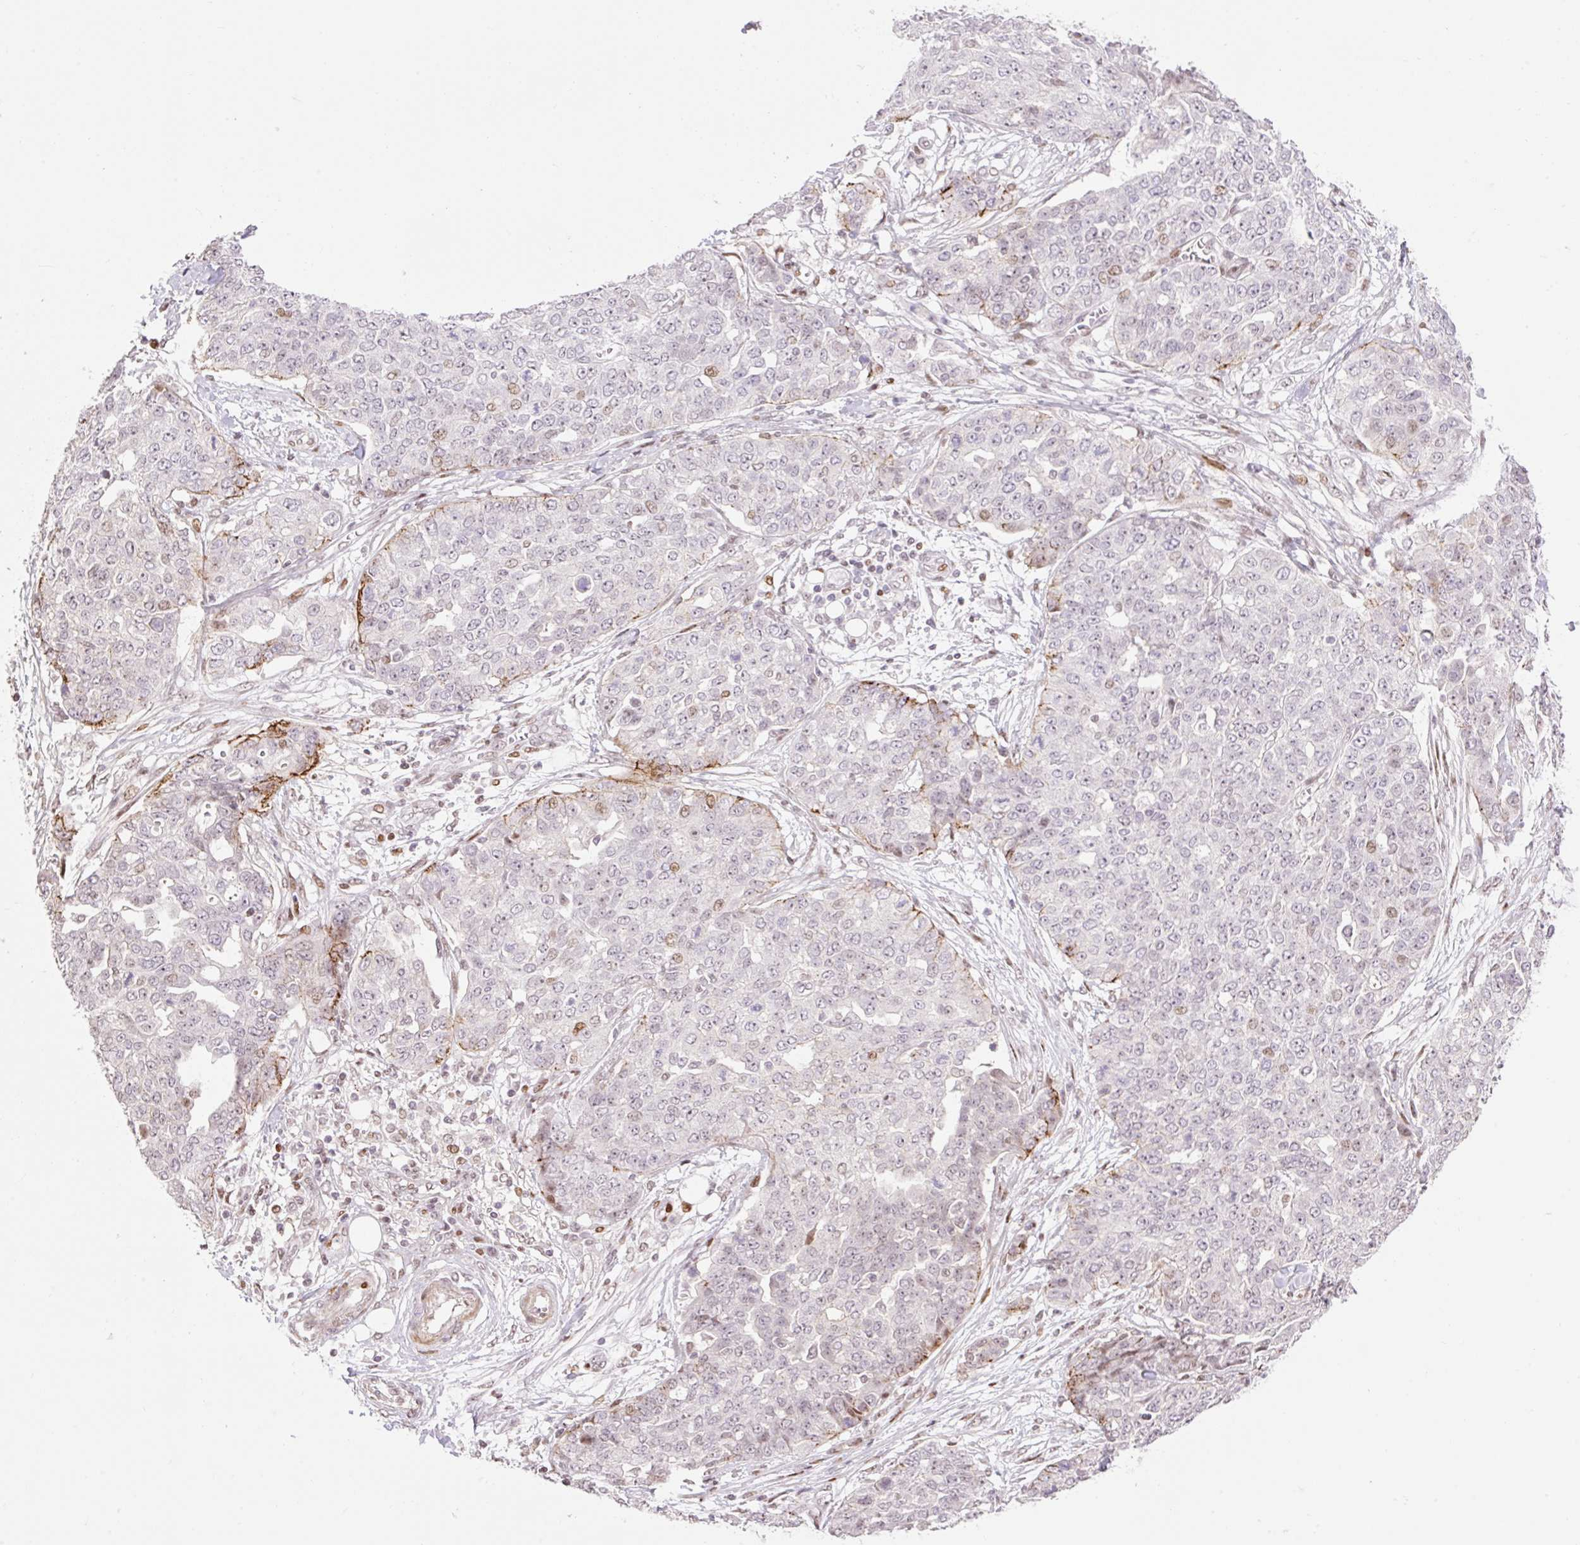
{"staining": {"intensity": "weak", "quantity": "<25%", "location": "cytoplasmic/membranous"}, "tissue": "ovarian cancer", "cell_type": "Tumor cells", "image_type": "cancer", "snomed": [{"axis": "morphology", "description": "Cystadenocarcinoma, serous, NOS"}, {"axis": "topography", "description": "Soft tissue"}, {"axis": "topography", "description": "Ovary"}], "caption": "The photomicrograph exhibits no staining of tumor cells in serous cystadenocarcinoma (ovarian).", "gene": "RIPPLY3", "patient": {"sex": "female", "age": 57}}